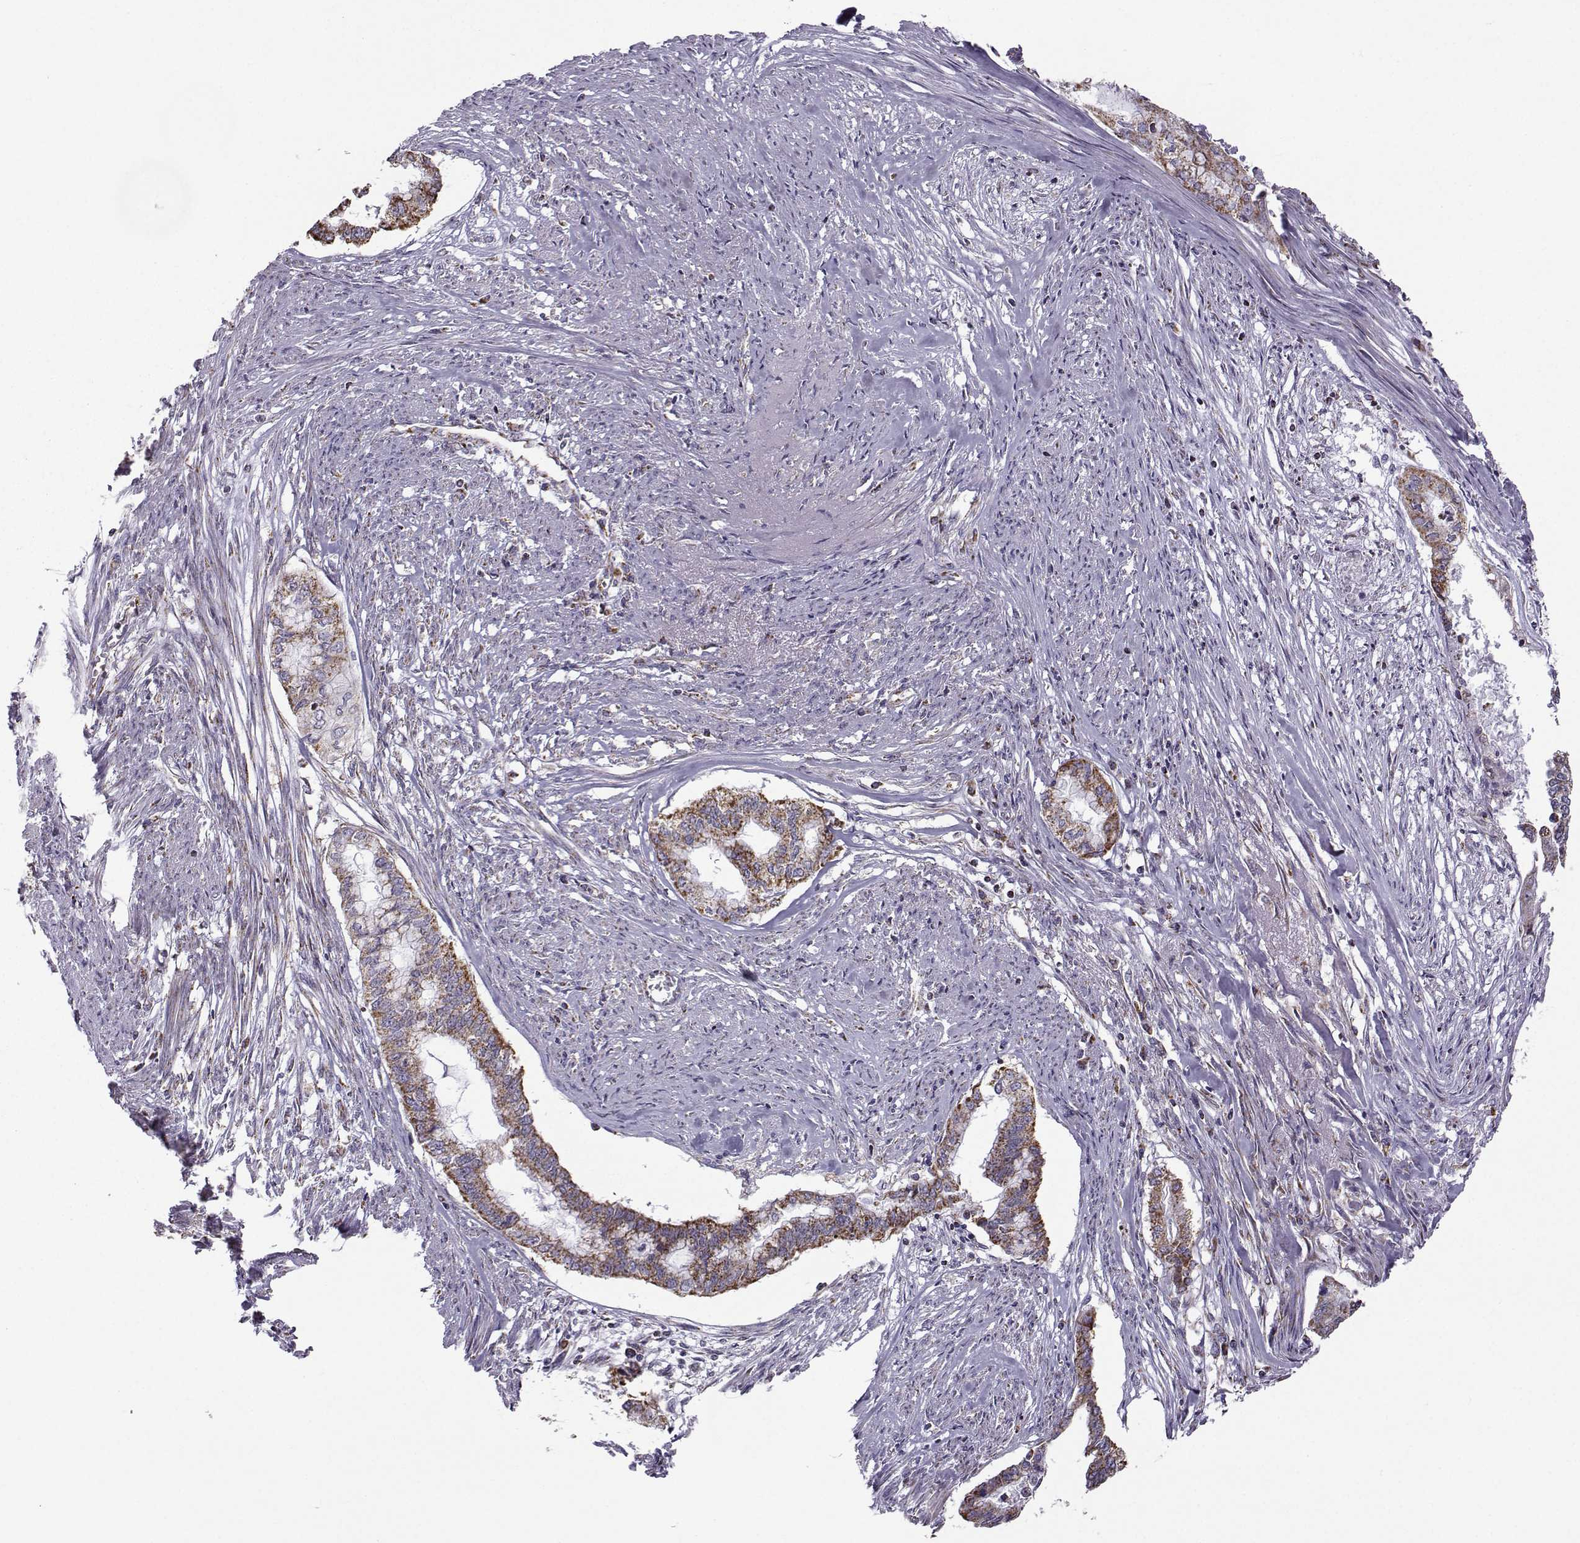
{"staining": {"intensity": "moderate", "quantity": ">75%", "location": "cytoplasmic/membranous"}, "tissue": "endometrial cancer", "cell_type": "Tumor cells", "image_type": "cancer", "snomed": [{"axis": "morphology", "description": "Adenocarcinoma, NOS"}, {"axis": "topography", "description": "Endometrium"}], "caption": "Moderate cytoplasmic/membranous staining is identified in about >75% of tumor cells in adenocarcinoma (endometrial).", "gene": "NECAB3", "patient": {"sex": "female", "age": 79}}